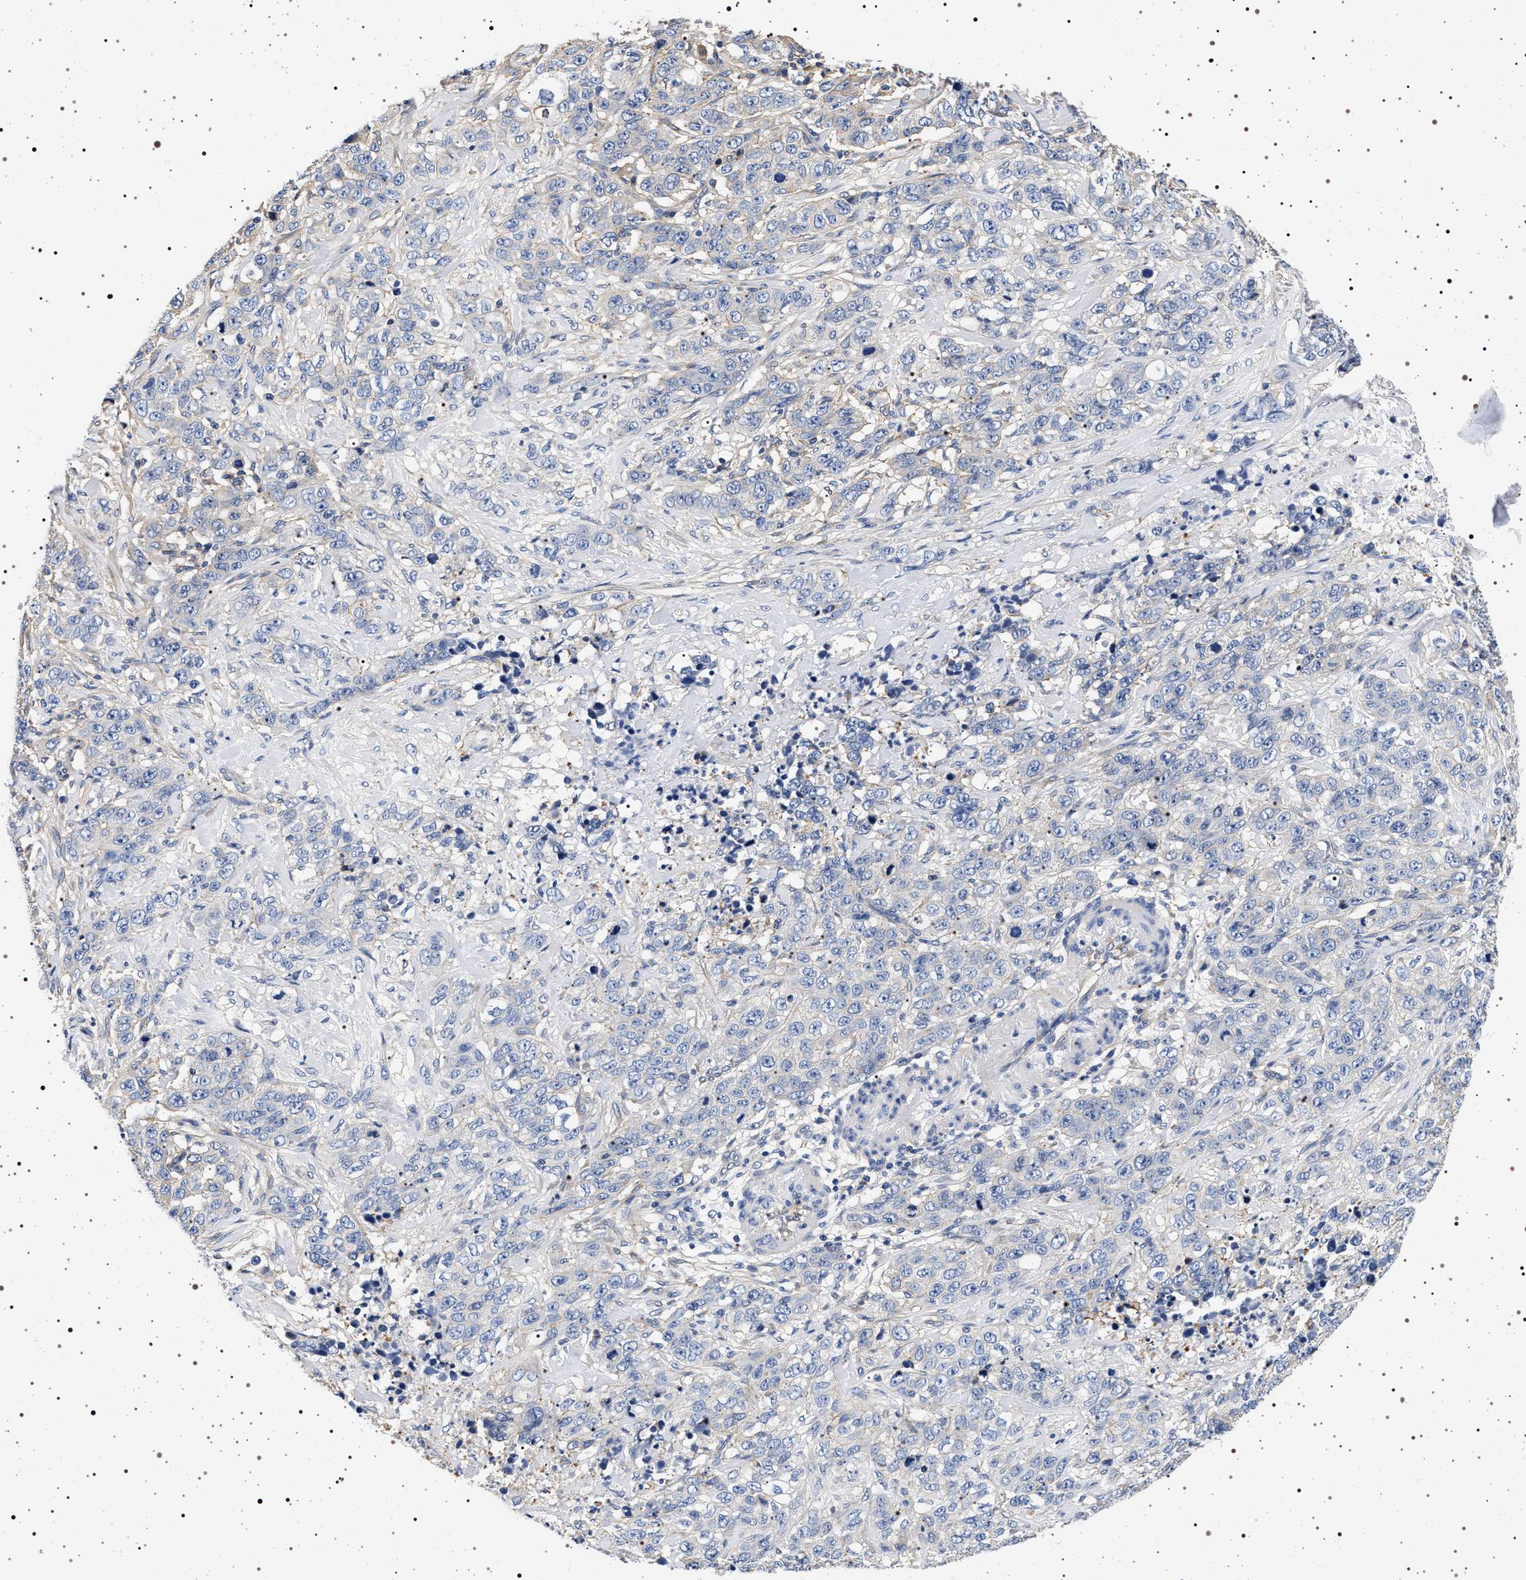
{"staining": {"intensity": "negative", "quantity": "none", "location": "none"}, "tissue": "stomach cancer", "cell_type": "Tumor cells", "image_type": "cancer", "snomed": [{"axis": "morphology", "description": "Adenocarcinoma, NOS"}, {"axis": "topography", "description": "Stomach"}], "caption": "Immunohistochemistry photomicrograph of neoplastic tissue: stomach adenocarcinoma stained with DAB displays no significant protein staining in tumor cells.", "gene": "HSD17B1", "patient": {"sex": "male", "age": 48}}